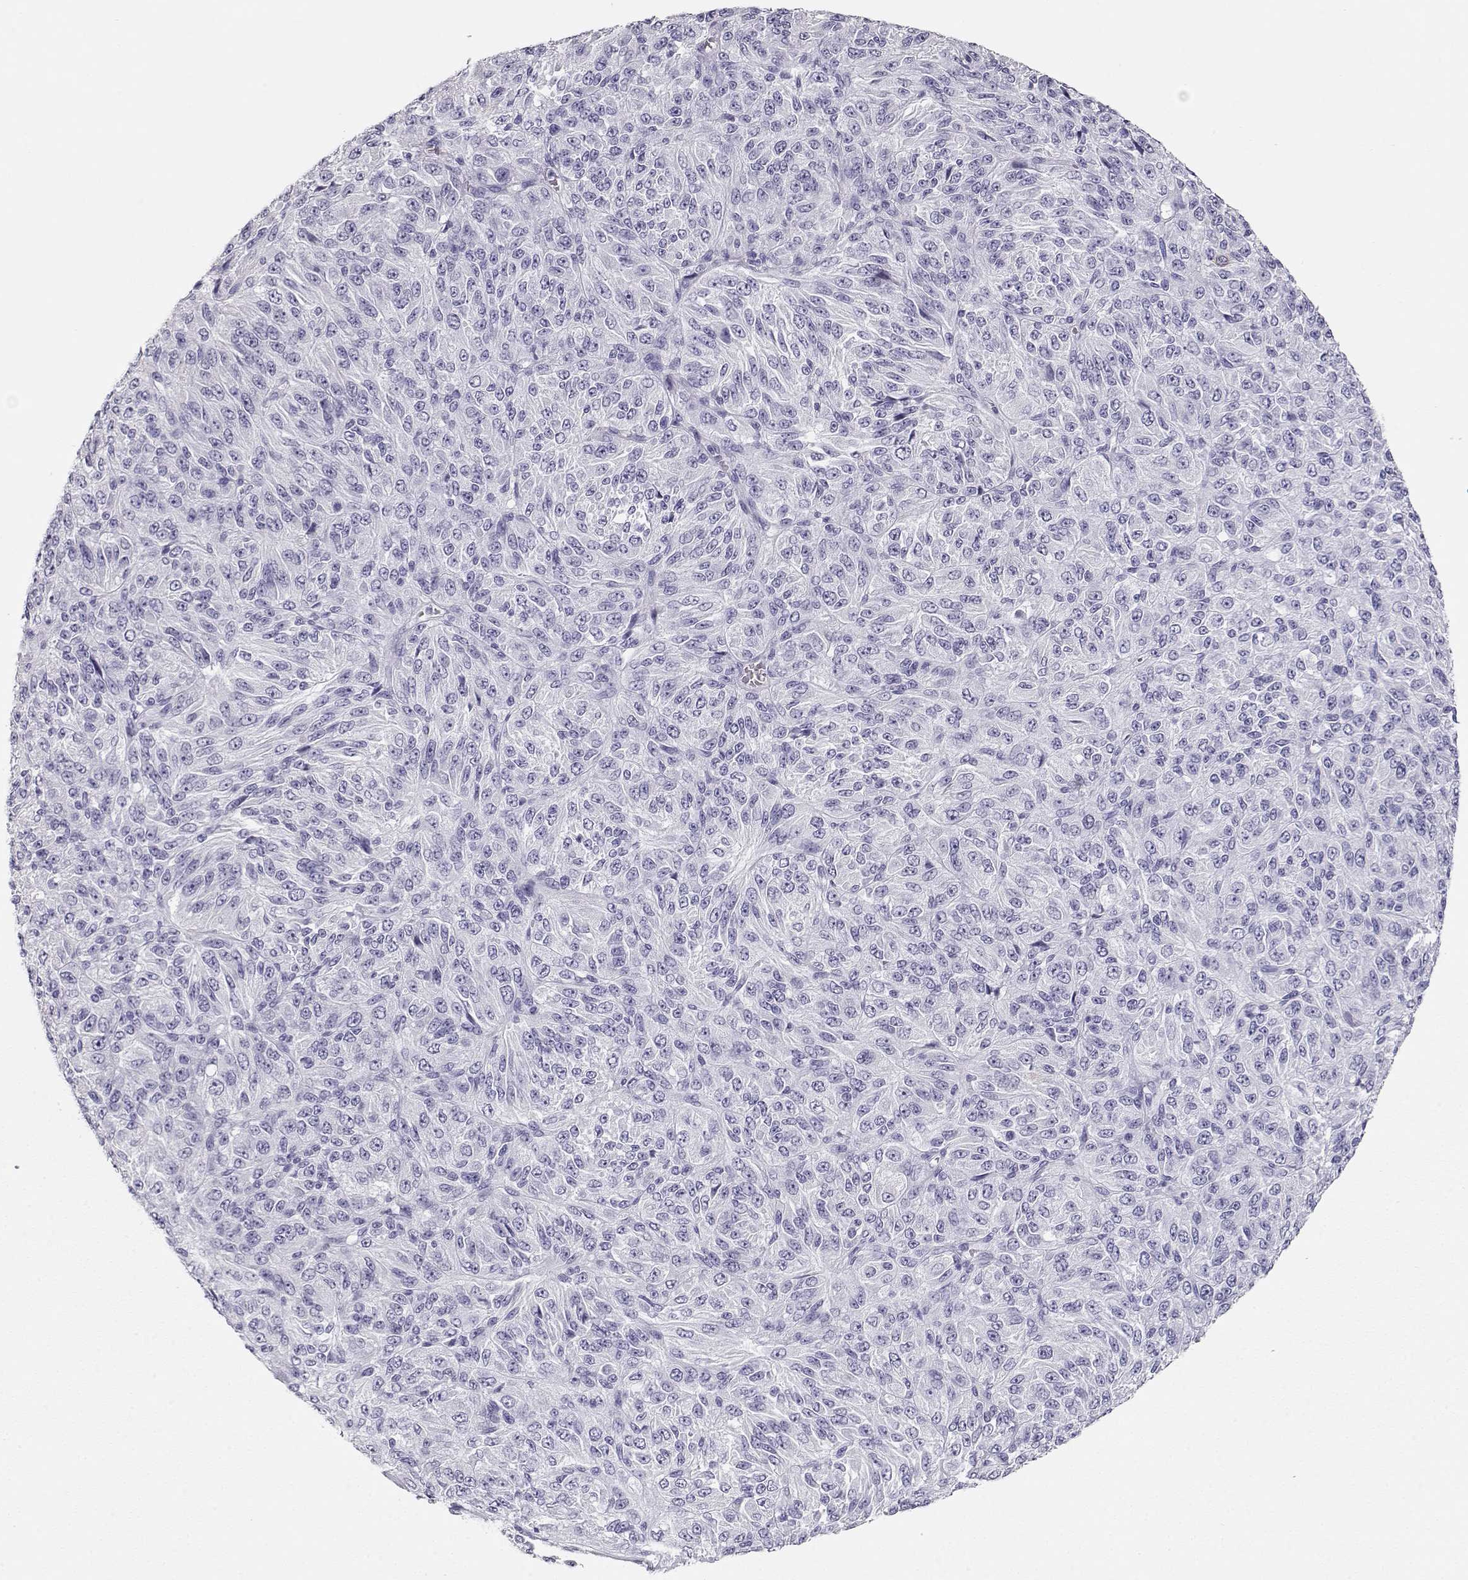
{"staining": {"intensity": "negative", "quantity": "none", "location": "none"}, "tissue": "melanoma", "cell_type": "Tumor cells", "image_type": "cancer", "snomed": [{"axis": "morphology", "description": "Malignant melanoma, Metastatic site"}, {"axis": "topography", "description": "Brain"}], "caption": "Melanoma was stained to show a protein in brown. There is no significant expression in tumor cells.", "gene": "MAGEC1", "patient": {"sex": "female", "age": 56}}